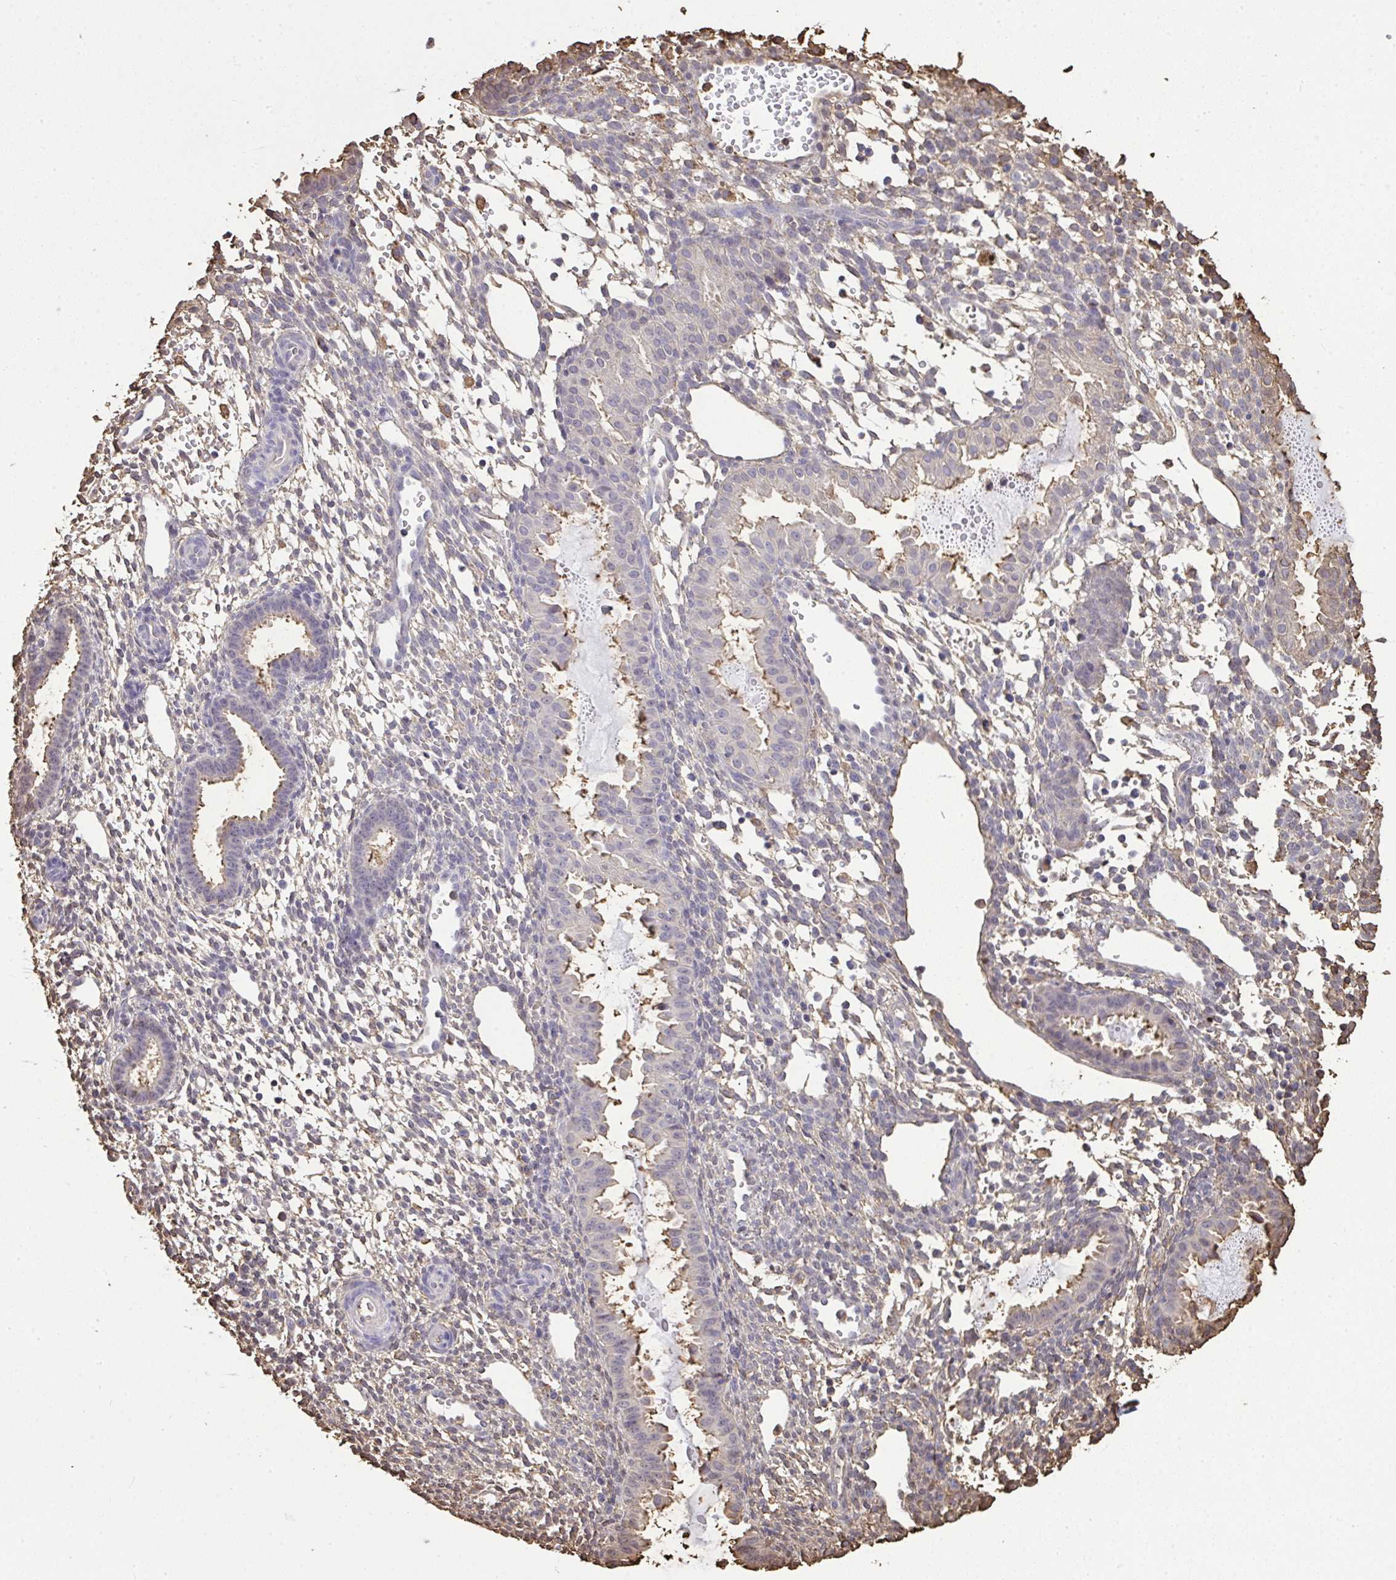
{"staining": {"intensity": "weak", "quantity": "<25%", "location": "cytoplasmic/membranous"}, "tissue": "endometrium", "cell_type": "Cells in endometrial stroma", "image_type": "normal", "snomed": [{"axis": "morphology", "description": "Normal tissue, NOS"}, {"axis": "topography", "description": "Endometrium"}], "caption": "IHC image of unremarkable endometrium: endometrium stained with DAB (3,3'-diaminobenzidine) shows no significant protein expression in cells in endometrial stroma.", "gene": "ANXA5", "patient": {"sex": "female", "age": 36}}